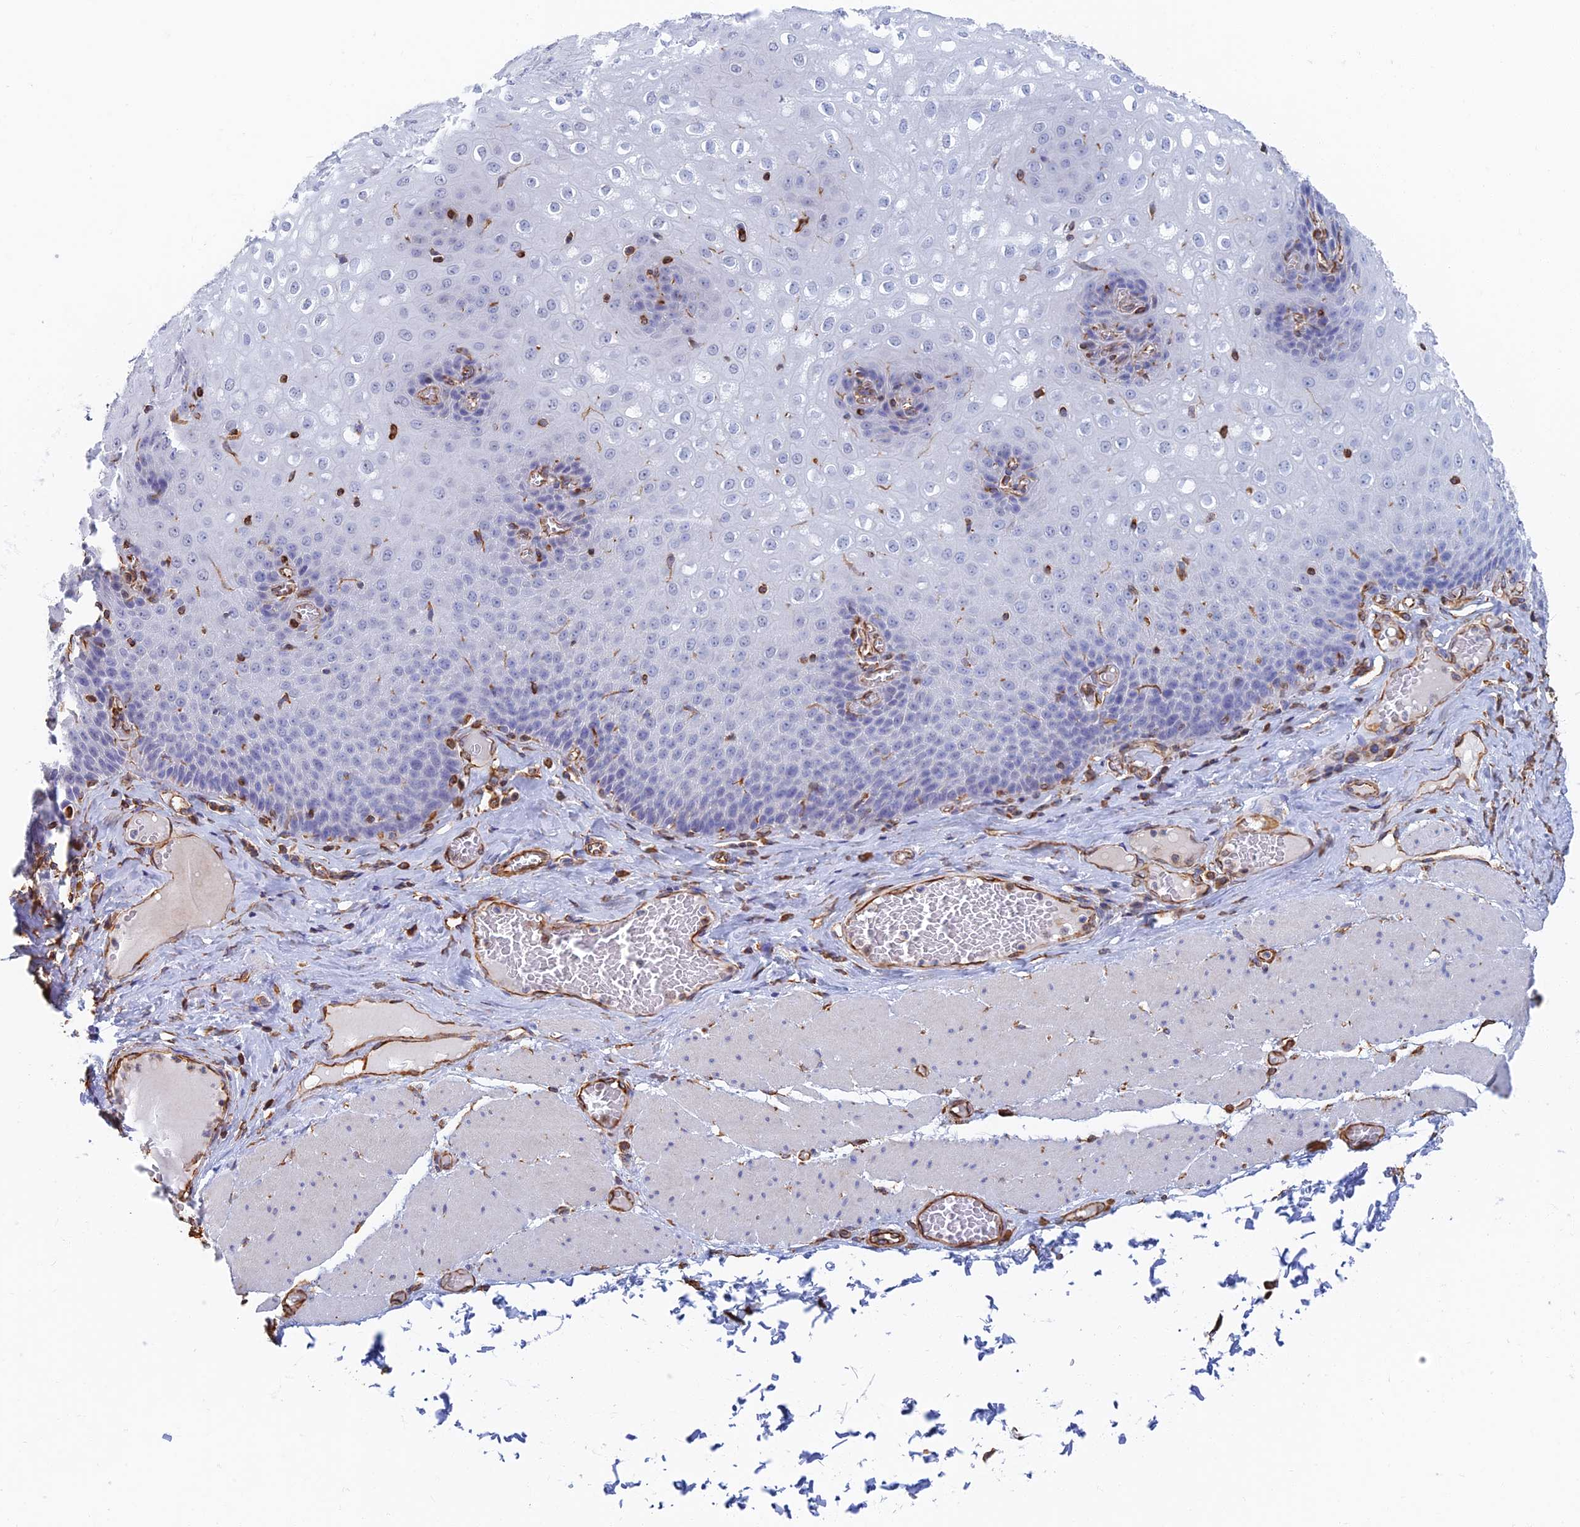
{"staining": {"intensity": "negative", "quantity": "none", "location": "none"}, "tissue": "esophagus", "cell_type": "Squamous epithelial cells", "image_type": "normal", "snomed": [{"axis": "morphology", "description": "Normal tissue, NOS"}, {"axis": "topography", "description": "Esophagus"}], "caption": "IHC micrograph of normal esophagus: esophagus stained with DAB exhibits no significant protein positivity in squamous epithelial cells.", "gene": "RMC1", "patient": {"sex": "male", "age": 60}}